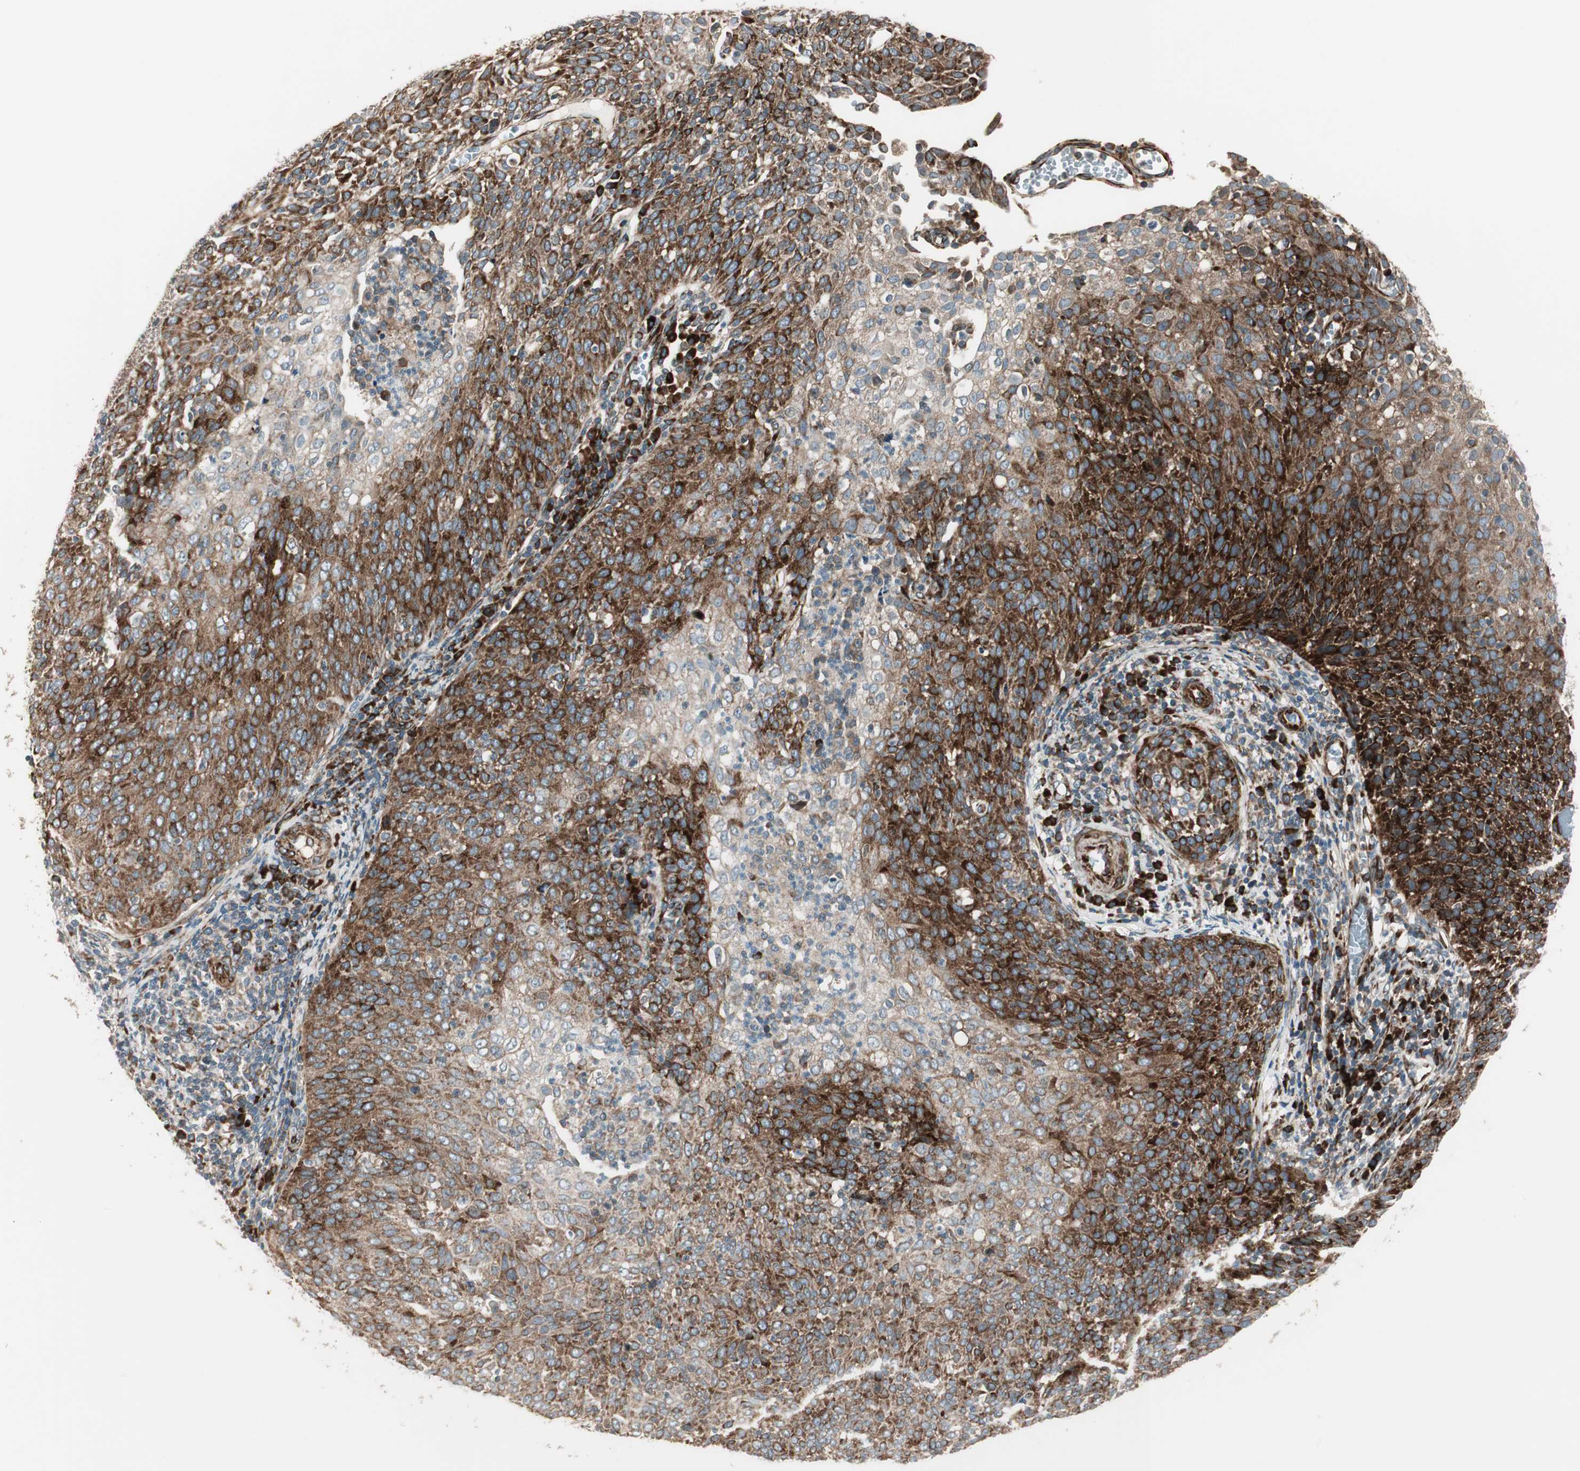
{"staining": {"intensity": "strong", "quantity": ">75%", "location": "cytoplasmic/membranous"}, "tissue": "cervical cancer", "cell_type": "Tumor cells", "image_type": "cancer", "snomed": [{"axis": "morphology", "description": "Squamous cell carcinoma, NOS"}, {"axis": "topography", "description": "Cervix"}], "caption": "About >75% of tumor cells in cervical cancer (squamous cell carcinoma) display strong cytoplasmic/membranous protein positivity as visualized by brown immunohistochemical staining.", "gene": "PPP2R5E", "patient": {"sex": "female", "age": 38}}